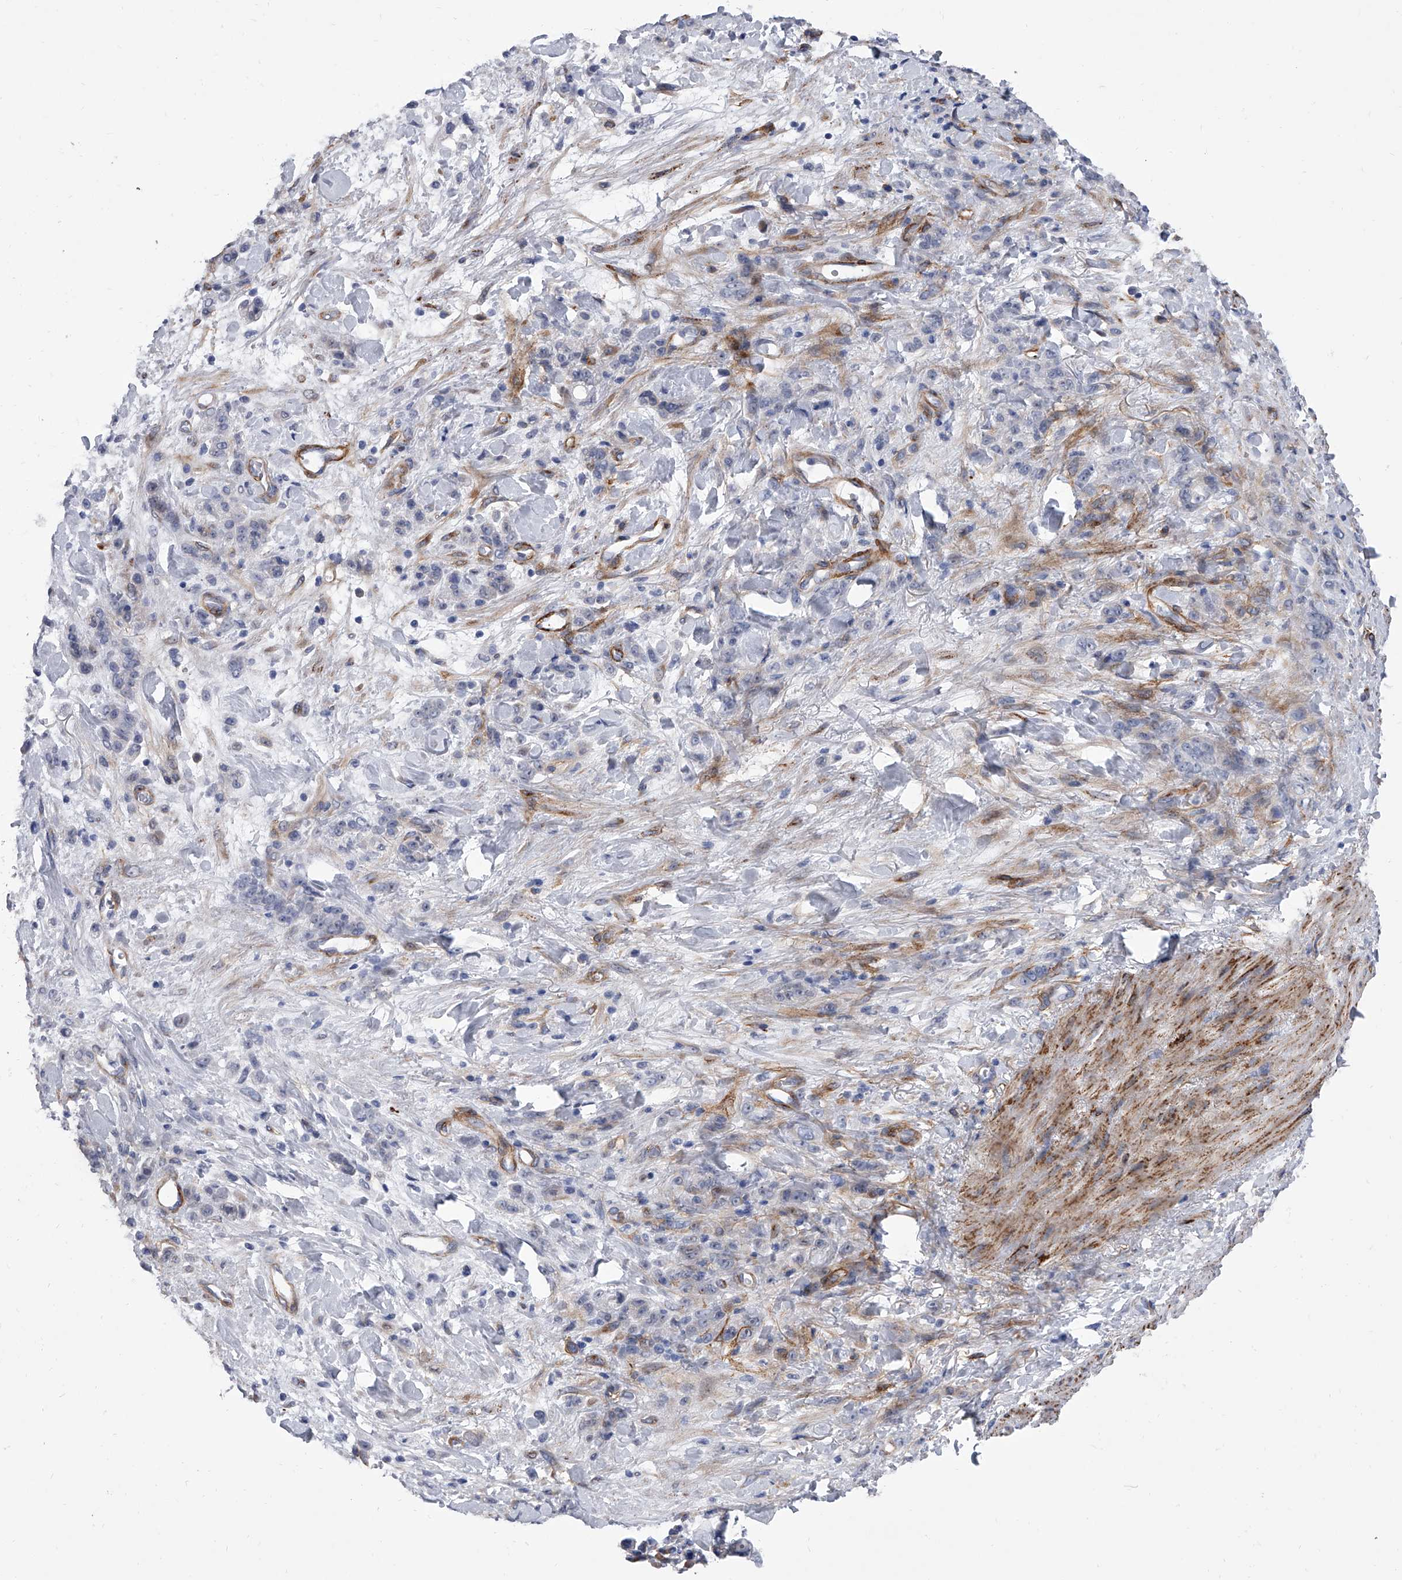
{"staining": {"intensity": "negative", "quantity": "none", "location": "none"}, "tissue": "stomach cancer", "cell_type": "Tumor cells", "image_type": "cancer", "snomed": [{"axis": "morphology", "description": "Normal tissue, NOS"}, {"axis": "morphology", "description": "Adenocarcinoma, NOS"}, {"axis": "topography", "description": "Stomach"}], "caption": "Immunohistochemistry (IHC) image of stomach adenocarcinoma stained for a protein (brown), which exhibits no staining in tumor cells.", "gene": "ALG14", "patient": {"sex": "male", "age": 82}}